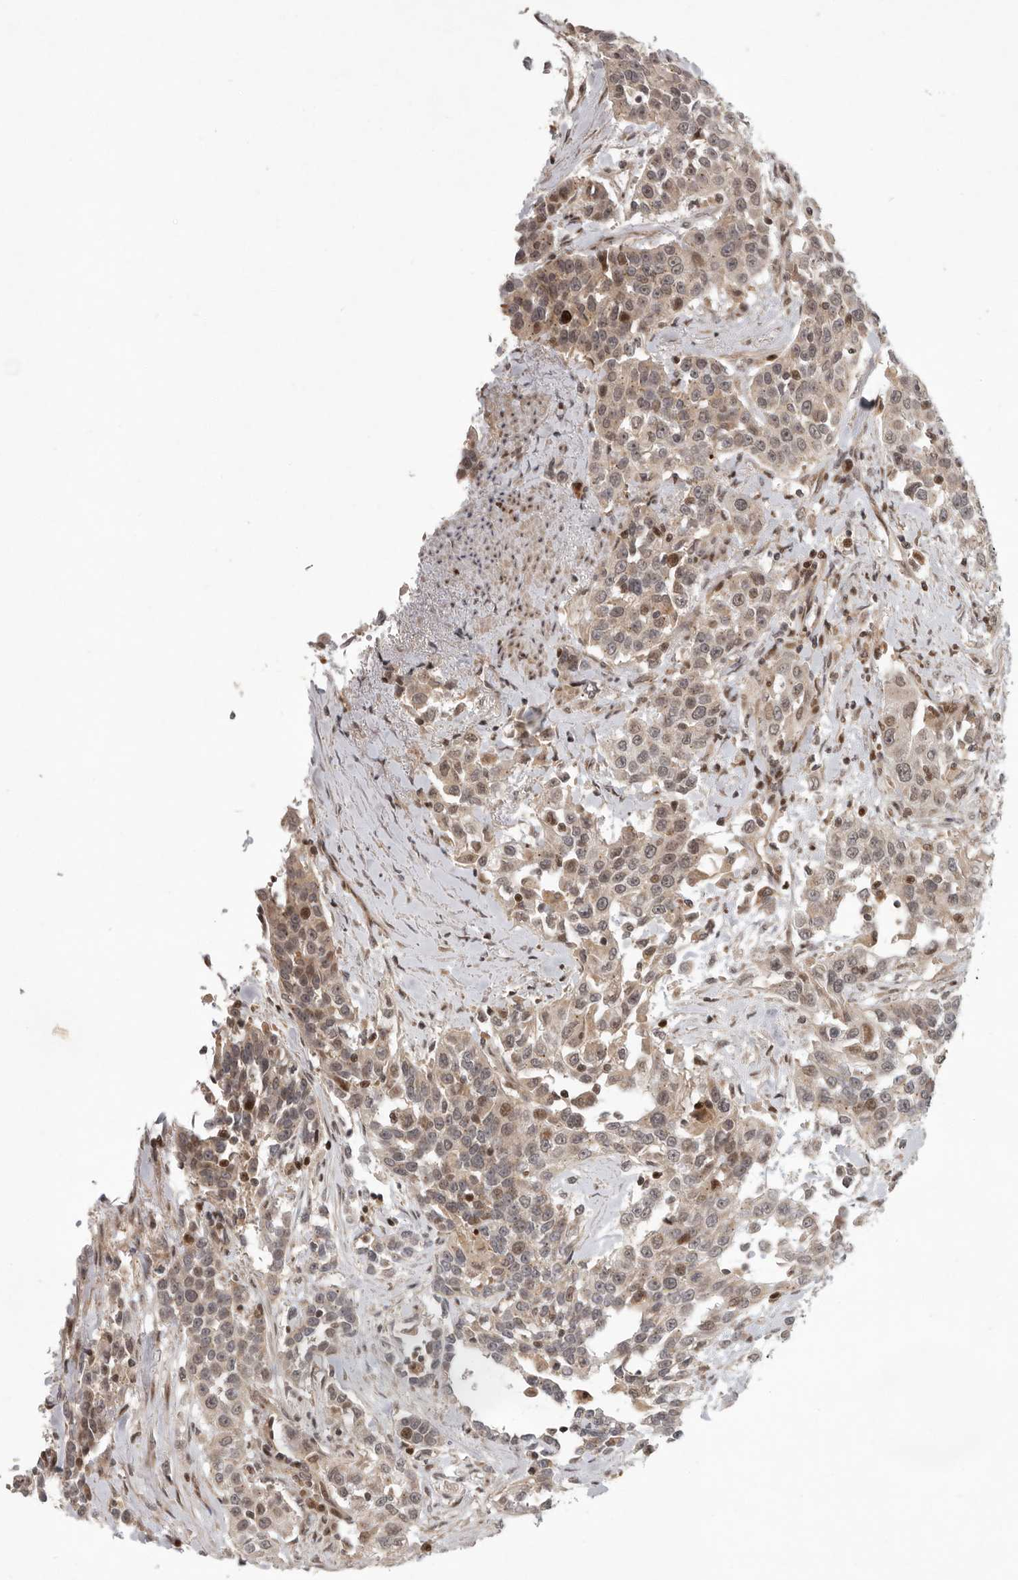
{"staining": {"intensity": "moderate", "quantity": "25%-75%", "location": "nuclear"}, "tissue": "urothelial cancer", "cell_type": "Tumor cells", "image_type": "cancer", "snomed": [{"axis": "morphology", "description": "Urothelial carcinoma, High grade"}, {"axis": "topography", "description": "Urinary bladder"}], "caption": "Moderate nuclear protein staining is present in about 25%-75% of tumor cells in urothelial carcinoma (high-grade).", "gene": "RABIF", "patient": {"sex": "female", "age": 80}}